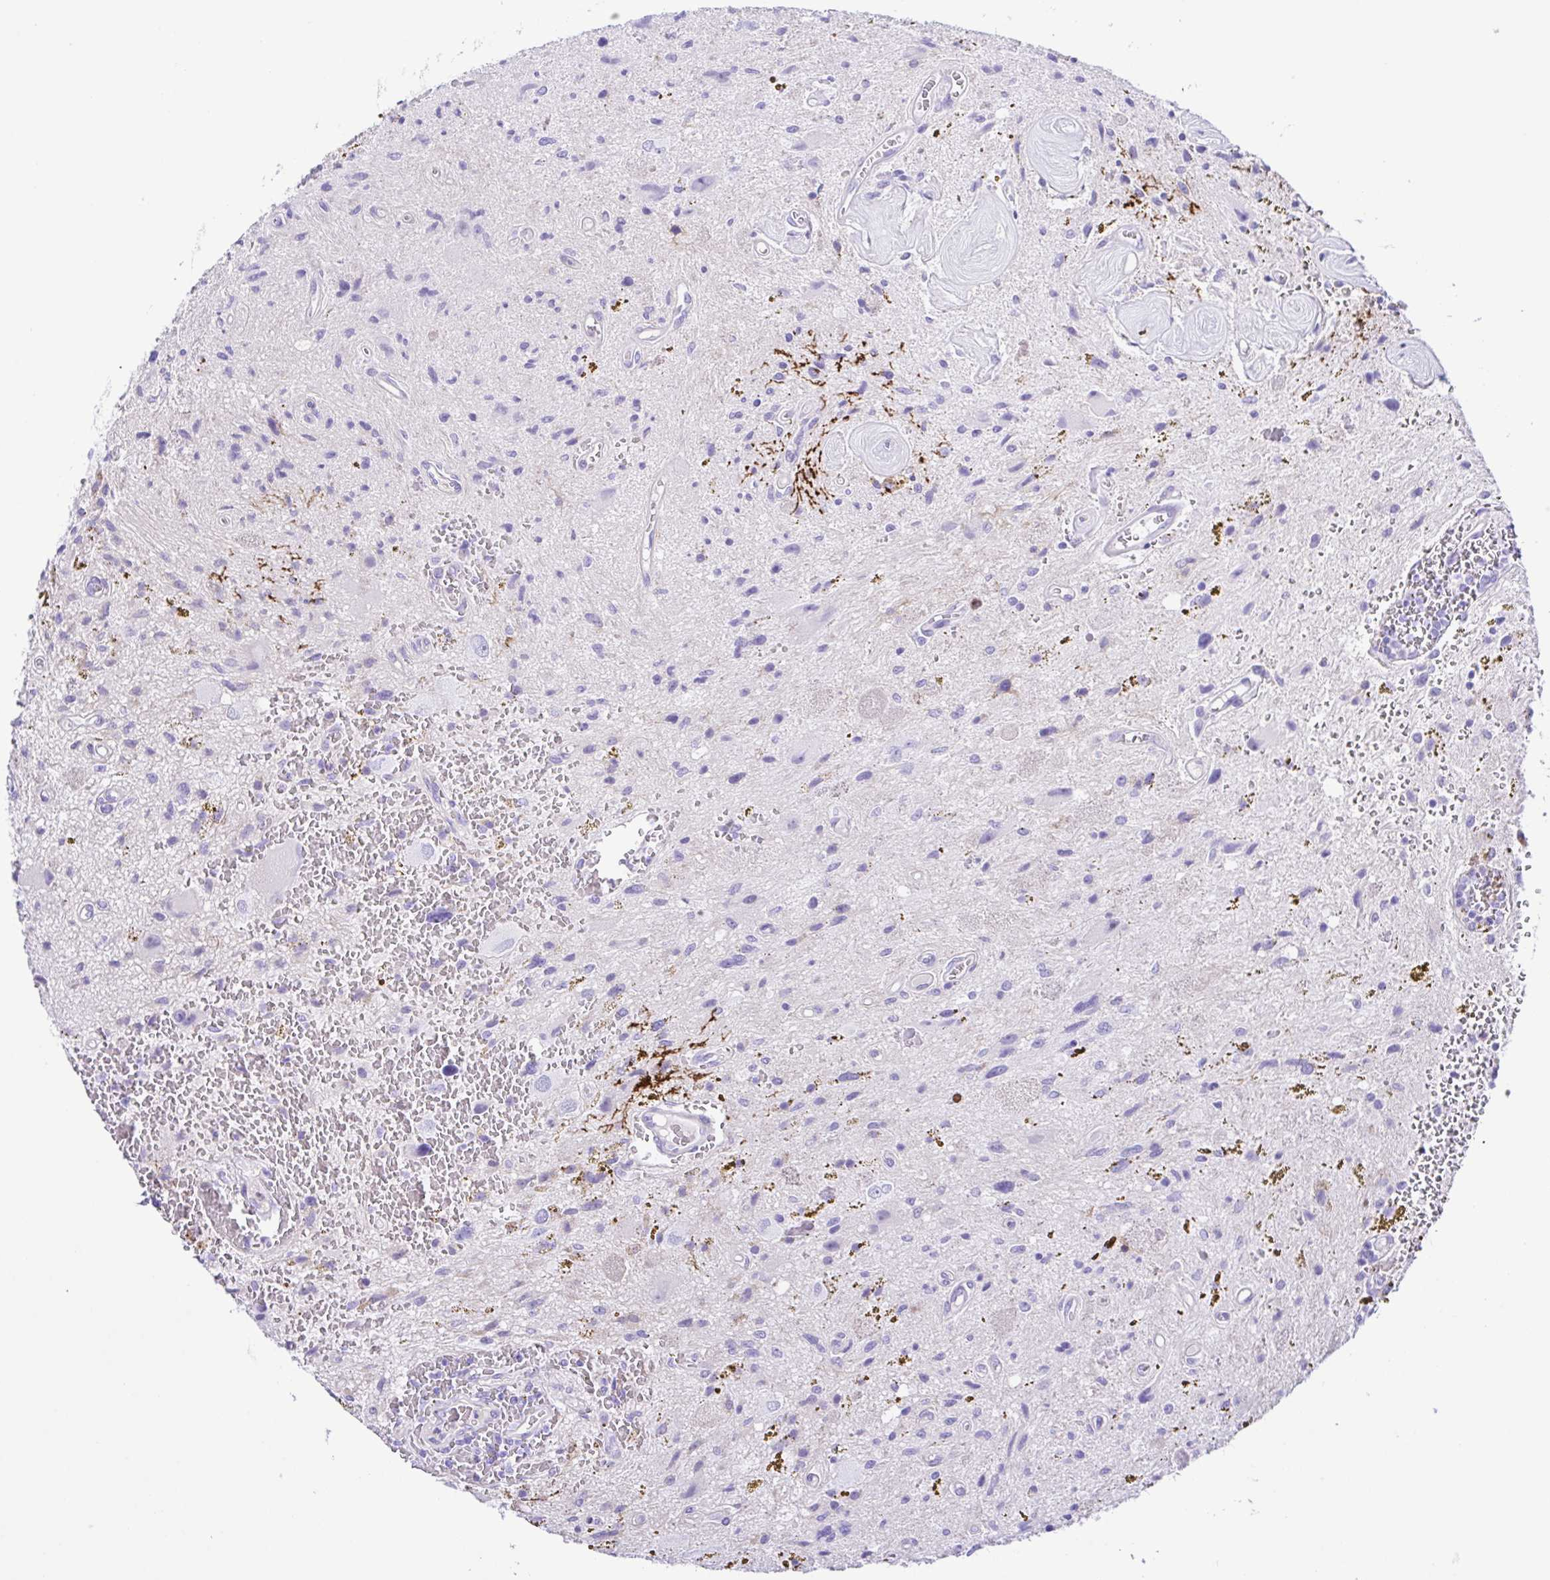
{"staining": {"intensity": "negative", "quantity": "none", "location": "none"}, "tissue": "glioma", "cell_type": "Tumor cells", "image_type": "cancer", "snomed": [{"axis": "morphology", "description": "Glioma, malignant, Low grade"}, {"axis": "topography", "description": "Cerebellum"}], "caption": "Photomicrograph shows no protein positivity in tumor cells of malignant low-grade glioma tissue.", "gene": "GPR17", "patient": {"sex": "female", "age": 14}}